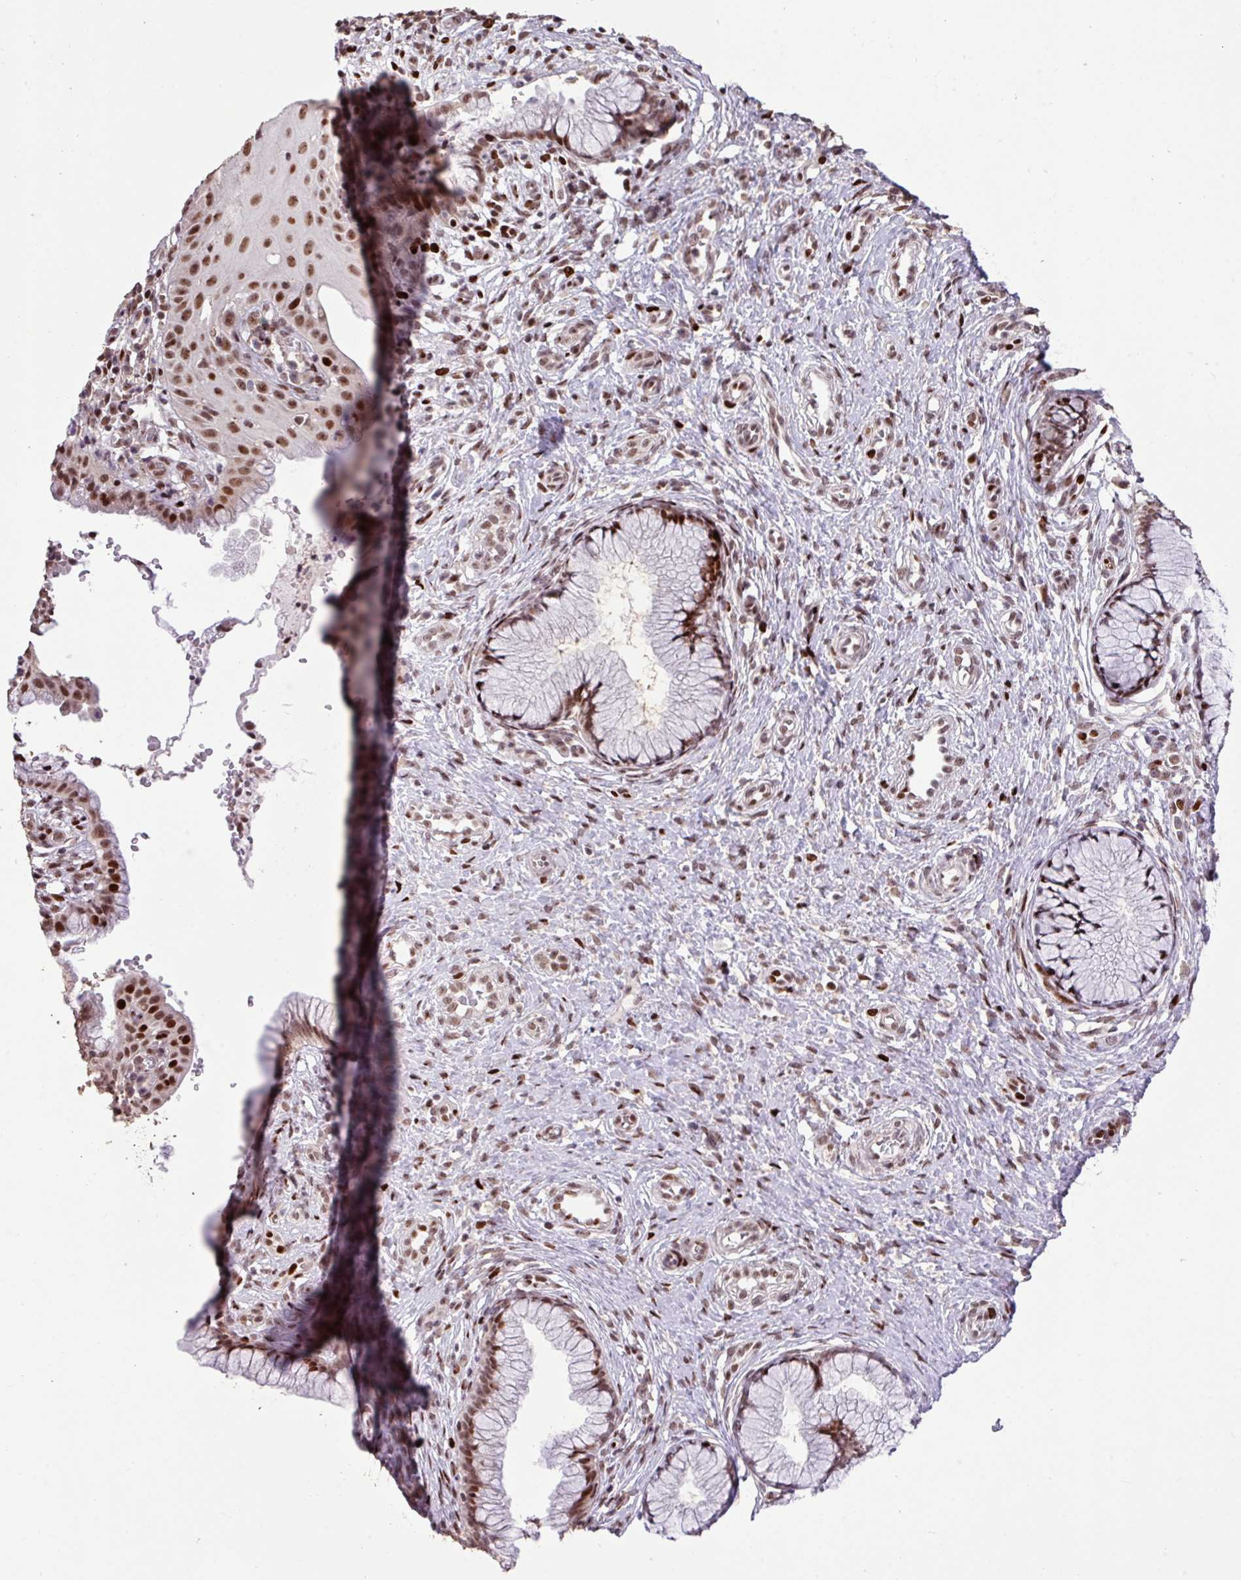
{"staining": {"intensity": "moderate", "quantity": "25%-75%", "location": "nuclear"}, "tissue": "cervix", "cell_type": "Glandular cells", "image_type": "normal", "snomed": [{"axis": "morphology", "description": "Normal tissue, NOS"}, {"axis": "topography", "description": "Cervix"}], "caption": "A photomicrograph of cervix stained for a protein reveals moderate nuclear brown staining in glandular cells. The staining is performed using DAB brown chromogen to label protein expression. The nuclei are counter-stained blue using hematoxylin.", "gene": "ZNF709", "patient": {"sex": "female", "age": 36}}